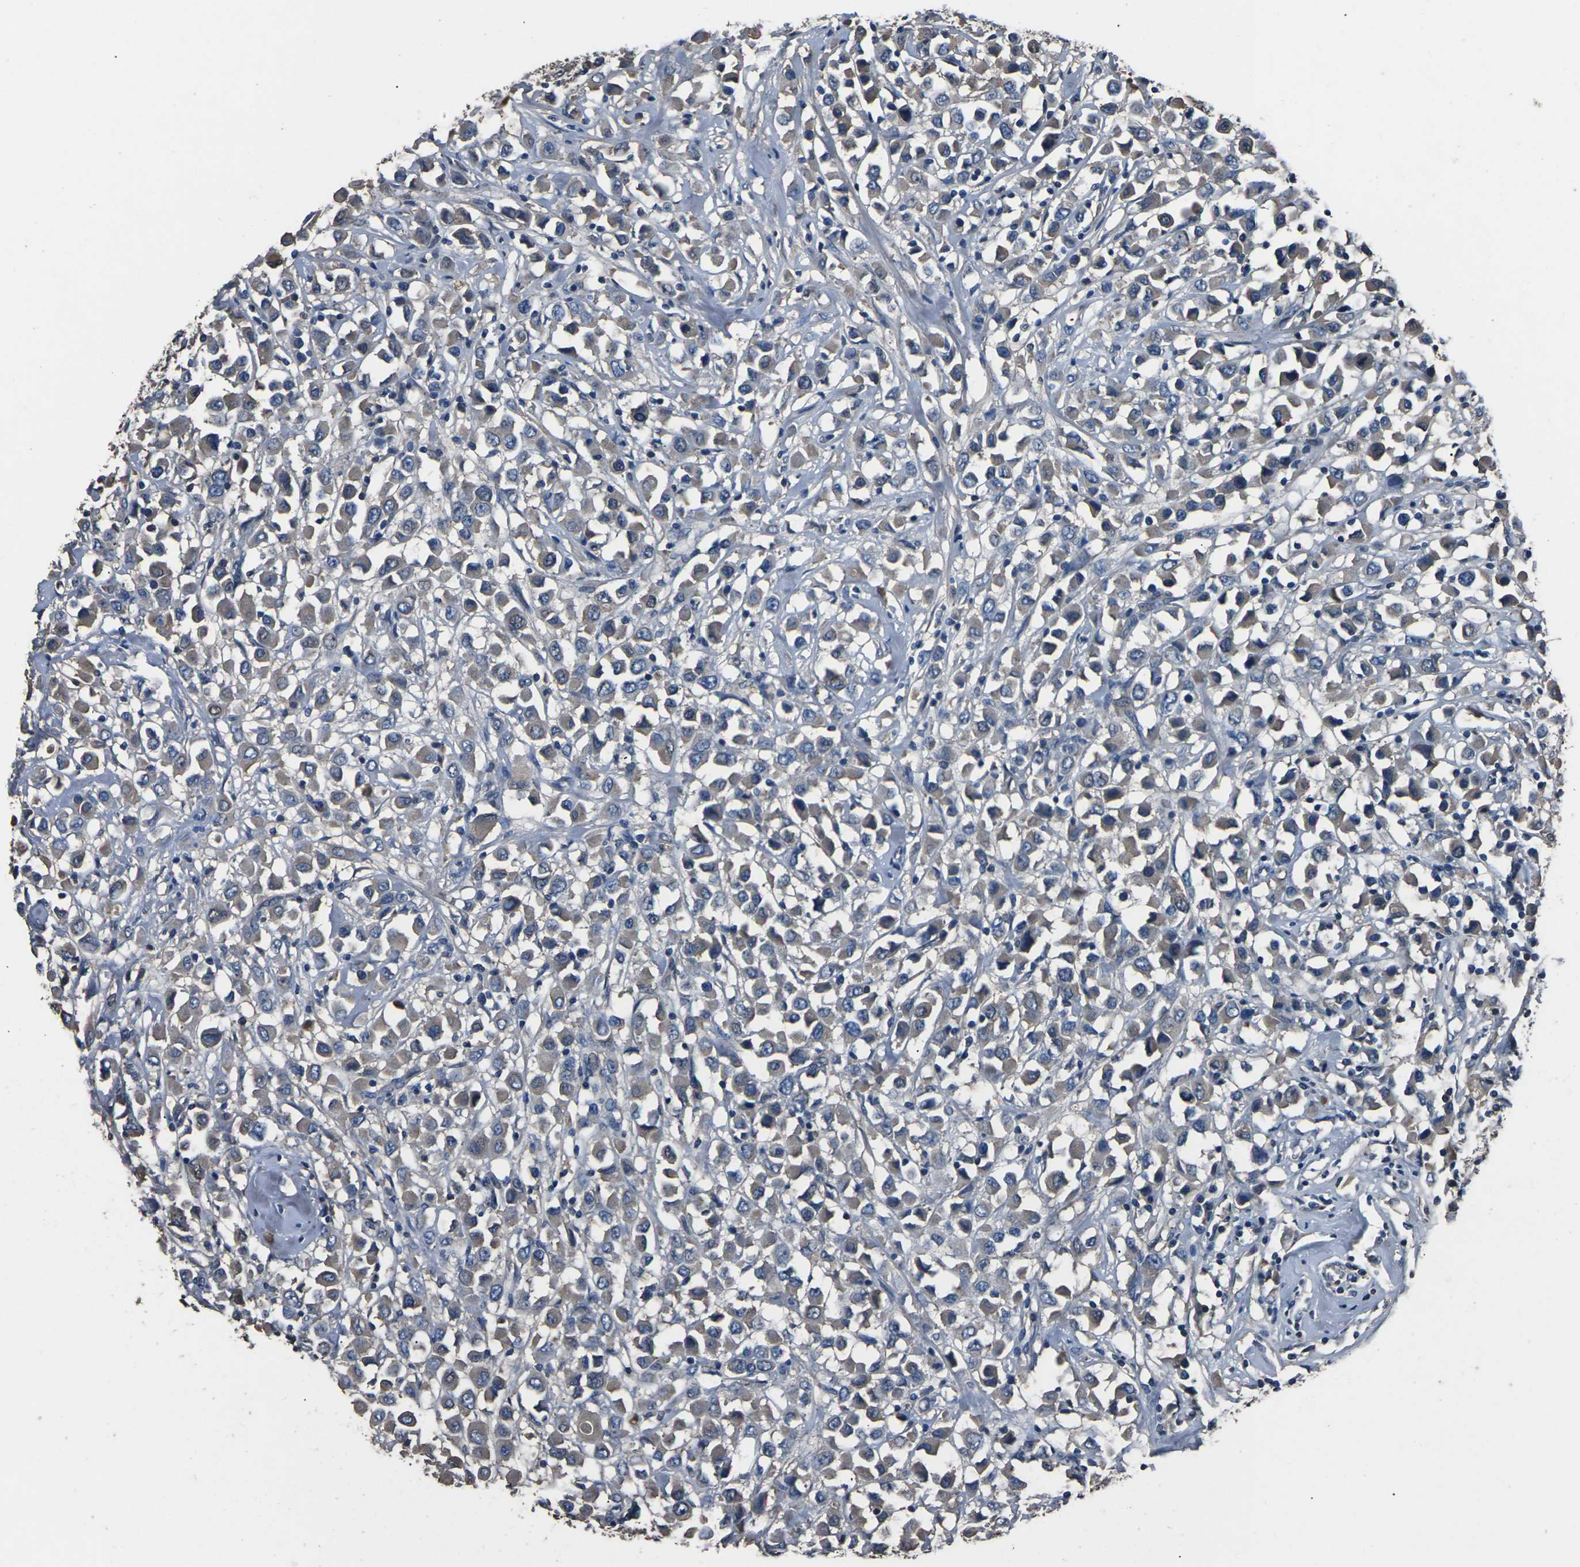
{"staining": {"intensity": "weak", "quantity": ">75%", "location": "cytoplasmic/membranous"}, "tissue": "breast cancer", "cell_type": "Tumor cells", "image_type": "cancer", "snomed": [{"axis": "morphology", "description": "Duct carcinoma"}, {"axis": "topography", "description": "Breast"}], "caption": "The histopathology image demonstrates a brown stain indicating the presence of a protein in the cytoplasmic/membranous of tumor cells in breast infiltrating ductal carcinoma. Ihc stains the protein in brown and the nuclei are stained blue.", "gene": "LEP", "patient": {"sex": "female", "age": 61}}